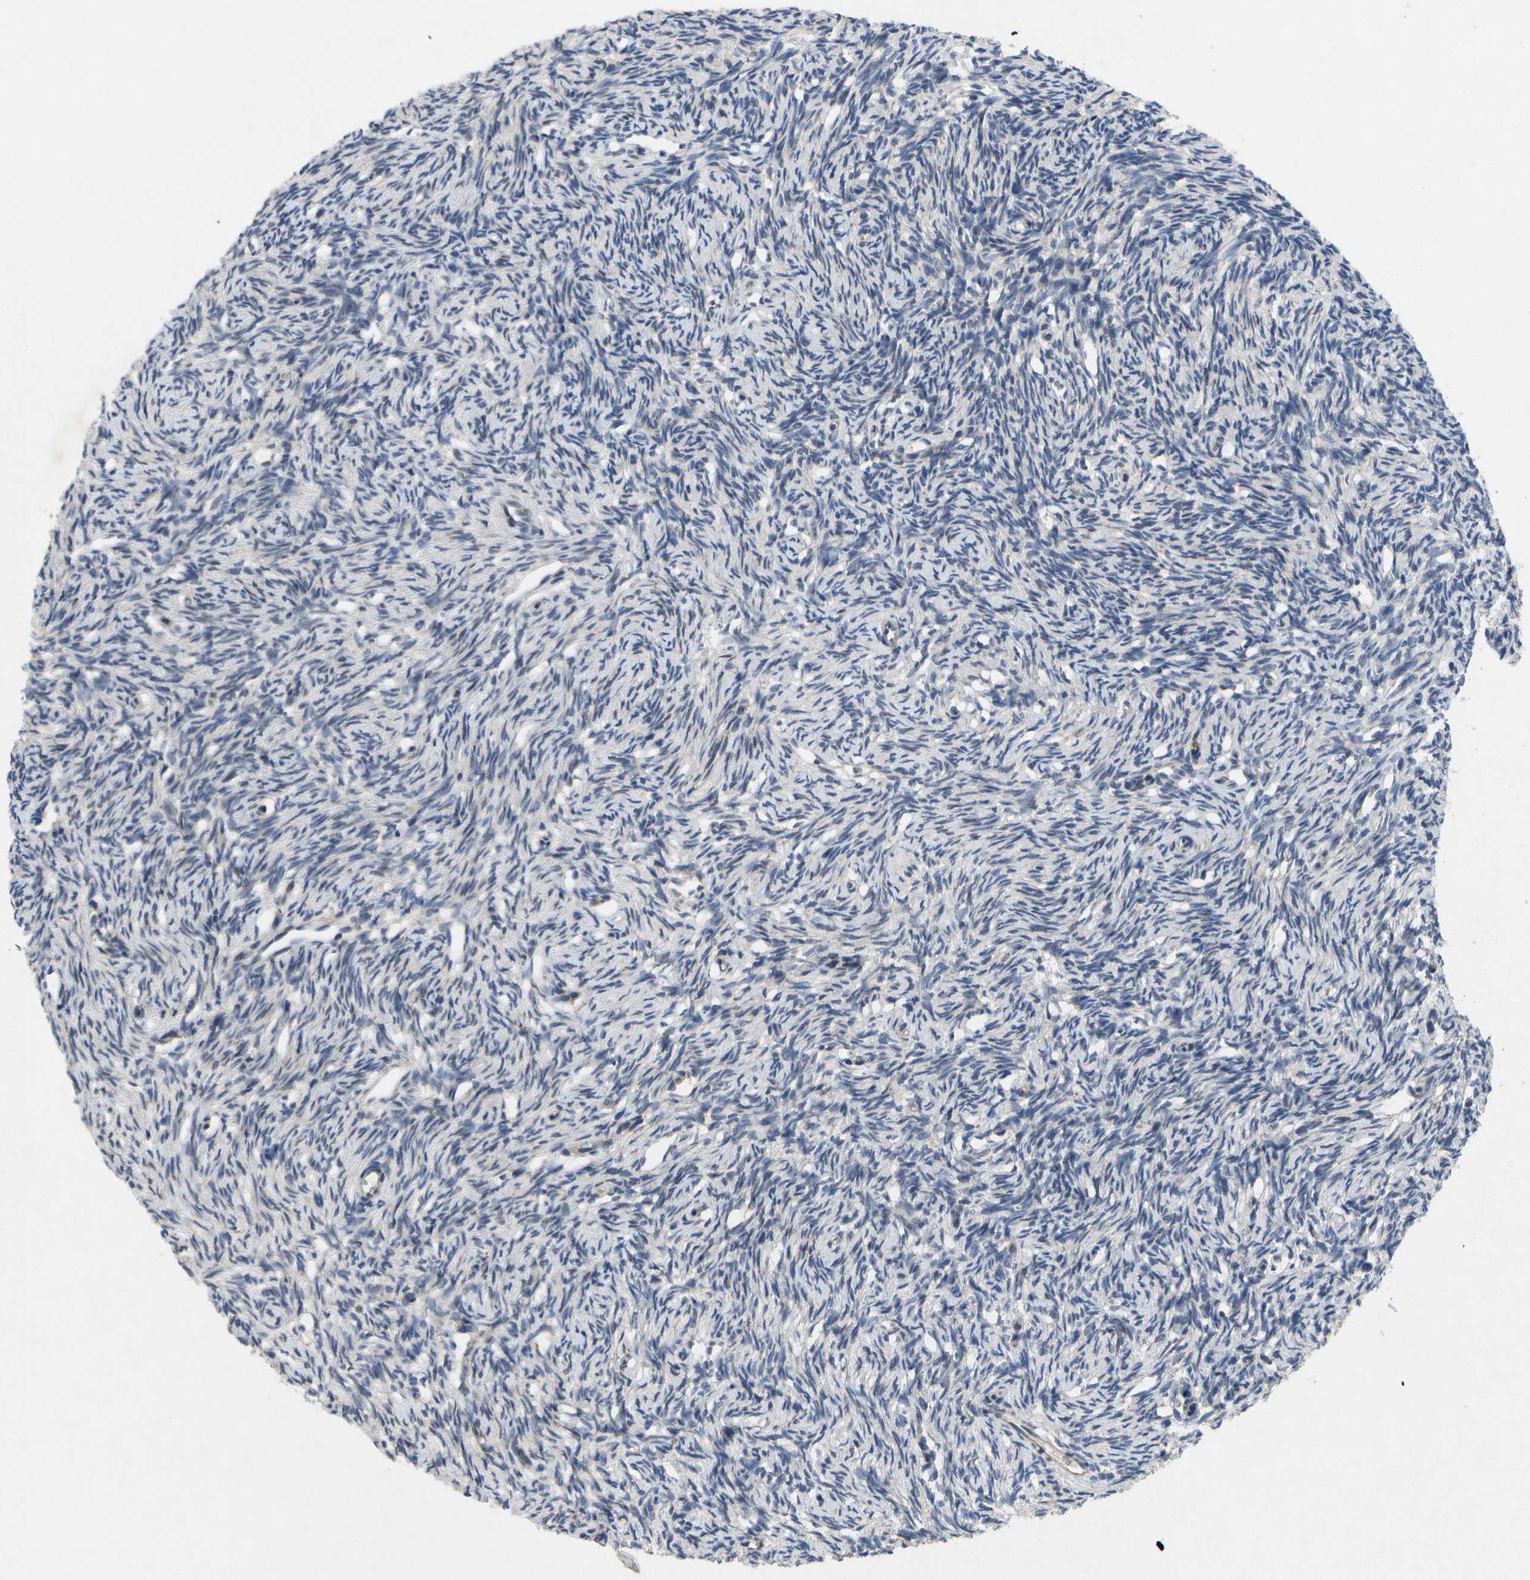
{"staining": {"intensity": "negative", "quantity": "none", "location": "none"}, "tissue": "ovary", "cell_type": "Ovarian stroma cells", "image_type": "normal", "snomed": [{"axis": "morphology", "description": "Normal tissue, NOS"}, {"axis": "topography", "description": "Ovary"}], "caption": "Immunohistochemistry (IHC) photomicrograph of normal human ovary stained for a protein (brown), which reveals no staining in ovarian stroma cells.", "gene": "KDELR1", "patient": {"sex": "female", "age": 33}}